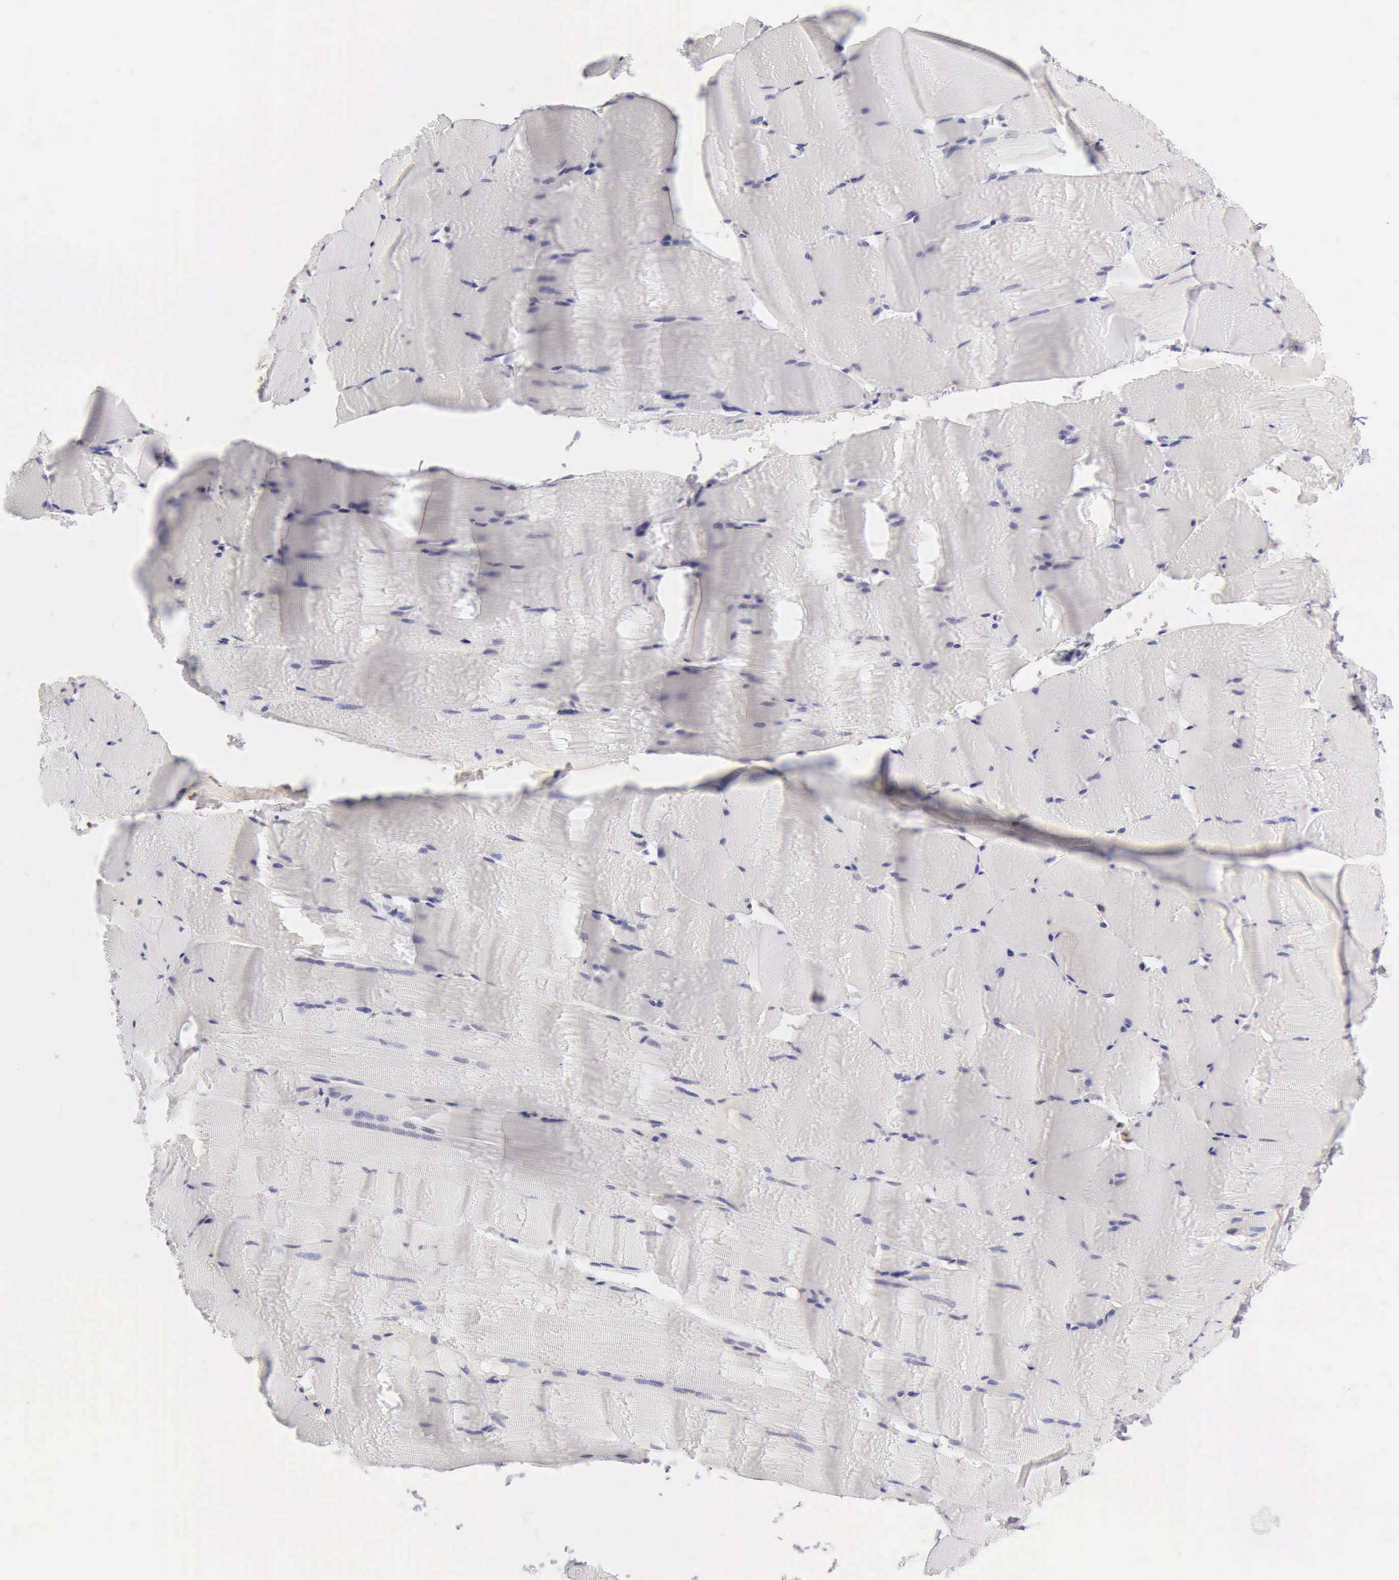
{"staining": {"intensity": "negative", "quantity": "none", "location": "none"}, "tissue": "skeletal muscle", "cell_type": "Myocytes", "image_type": "normal", "snomed": [{"axis": "morphology", "description": "Normal tissue, NOS"}, {"axis": "topography", "description": "Skeletal muscle"}], "caption": "Myocytes are negative for protein expression in unremarkable human skeletal muscle. (DAB (3,3'-diaminobenzidine) immunohistochemistry with hematoxylin counter stain).", "gene": "RNASE1", "patient": {"sex": "male", "age": 62}}